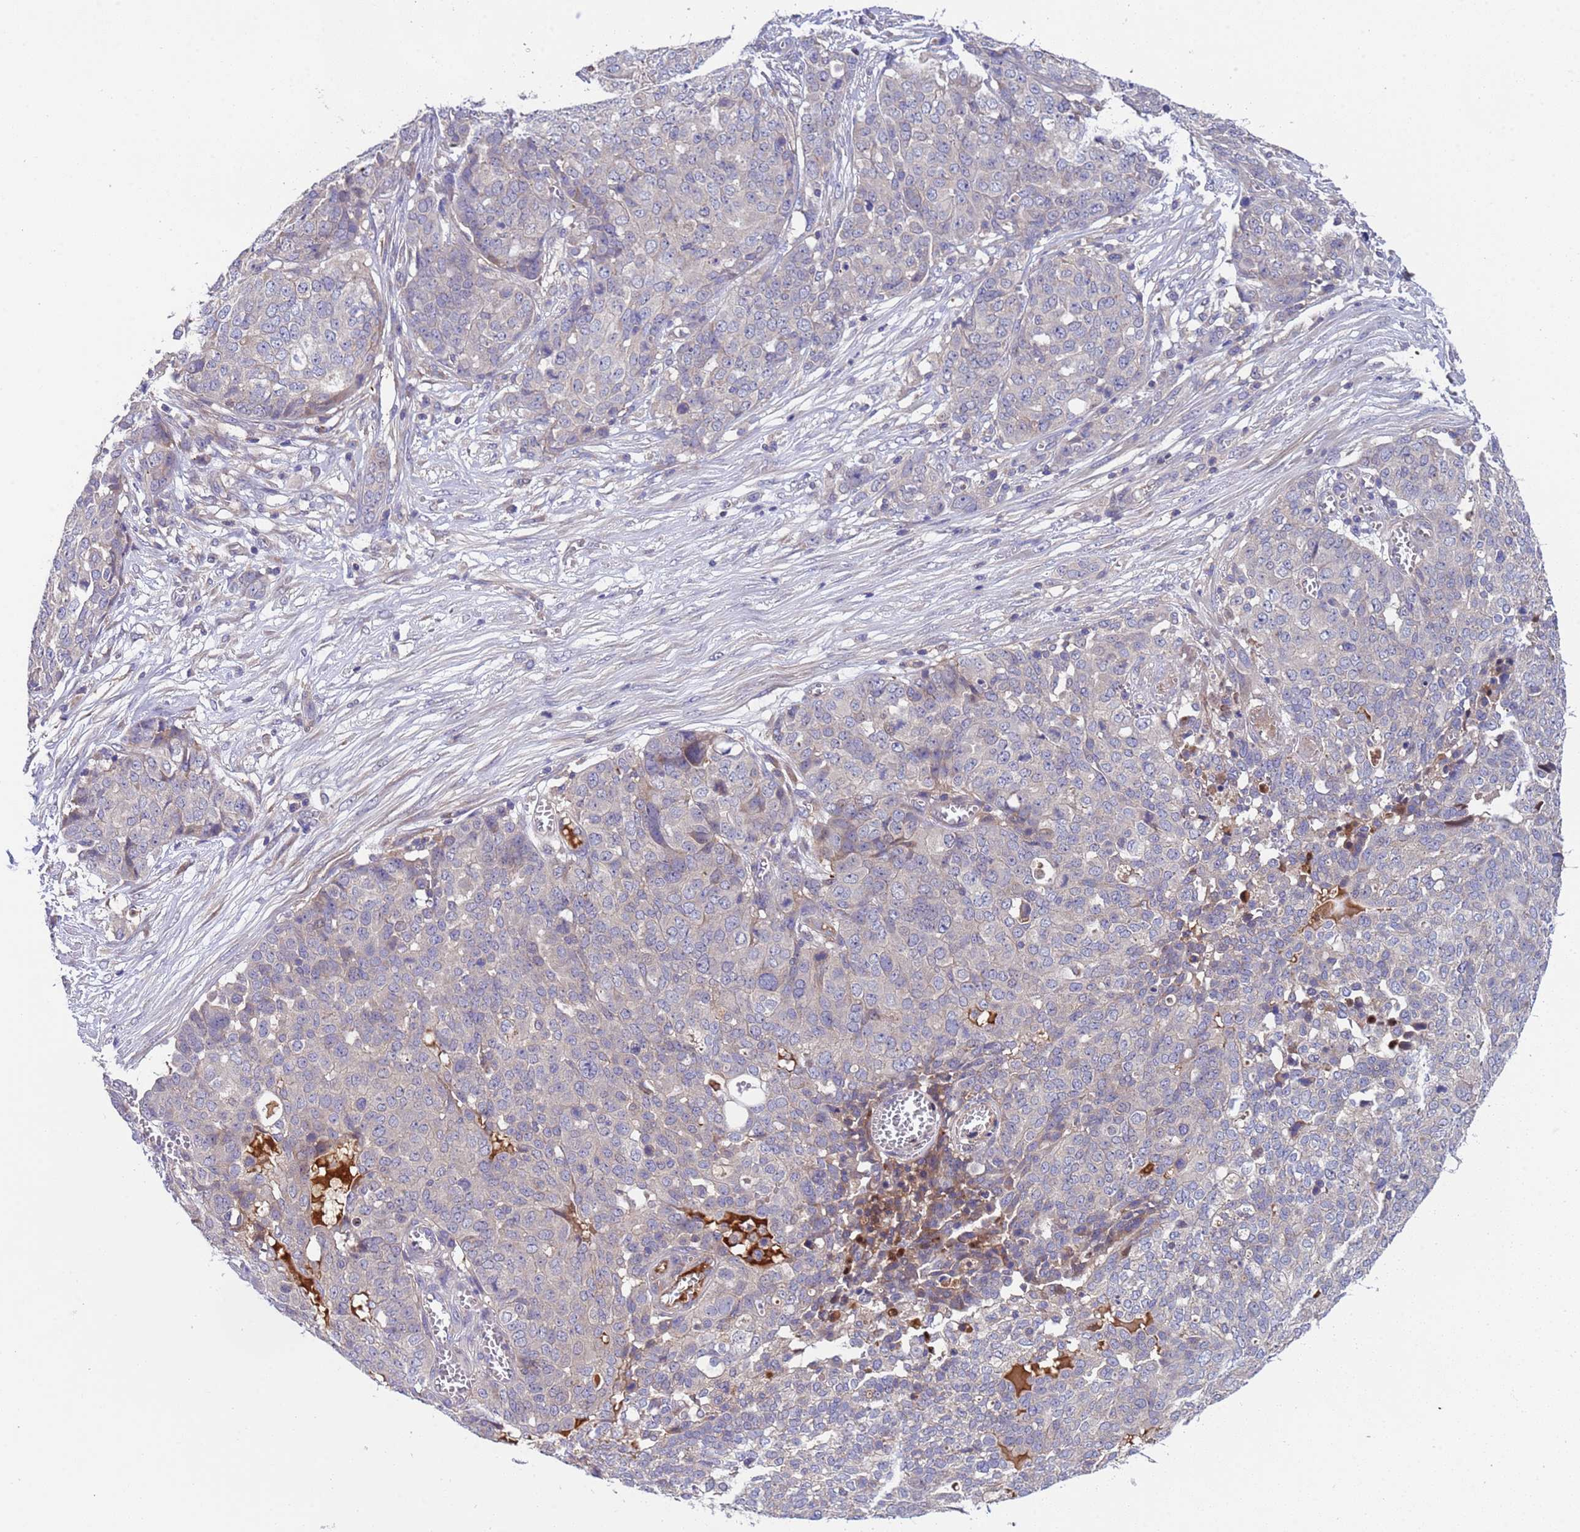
{"staining": {"intensity": "negative", "quantity": "none", "location": "none"}, "tissue": "ovarian cancer", "cell_type": "Tumor cells", "image_type": "cancer", "snomed": [{"axis": "morphology", "description": "Cystadenocarcinoma, serous, NOS"}, {"axis": "topography", "description": "Soft tissue"}, {"axis": "topography", "description": "Ovary"}], "caption": "Tumor cells are negative for brown protein staining in serous cystadenocarcinoma (ovarian). (DAB (3,3'-diaminobenzidine) immunohistochemistry visualized using brightfield microscopy, high magnification).", "gene": "PARP16", "patient": {"sex": "female", "age": 57}}